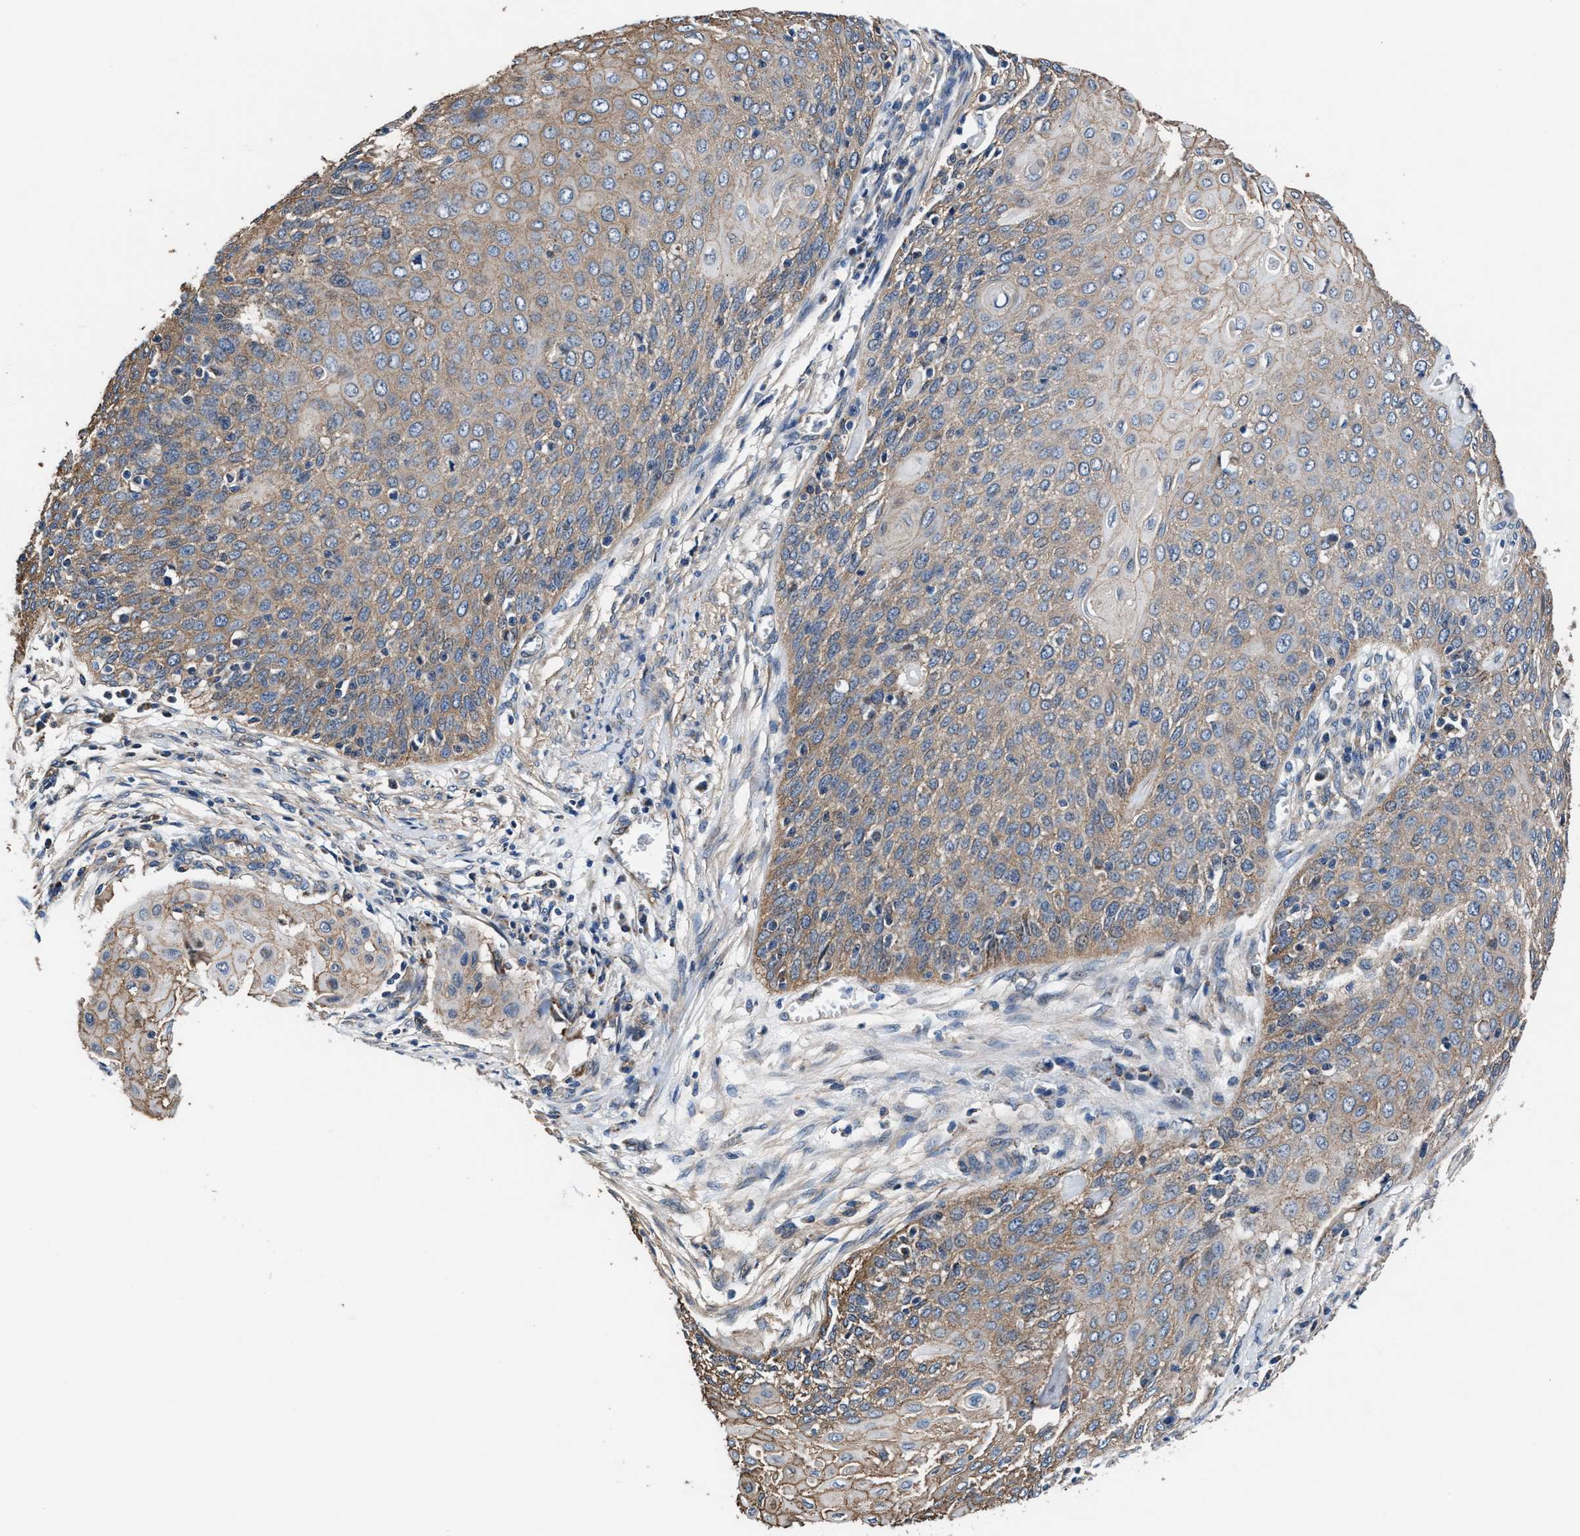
{"staining": {"intensity": "weak", "quantity": ">75%", "location": "cytoplasmic/membranous"}, "tissue": "cervical cancer", "cell_type": "Tumor cells", "image_type": "cancer", "snomed": [{"axis": "morphology", "description": "Squamous cell carcinoma, NOS"}, {"axis": "topography", "description": "Cervix"}], "caption": "Protein analysis of cervical squamous cell carcinoma tissue exhibits weak cytoplasmic/membranous expression in about >75% of tumor cells.", "gene": "NKTR", "patient": {"sex": "female", "age": 39}}